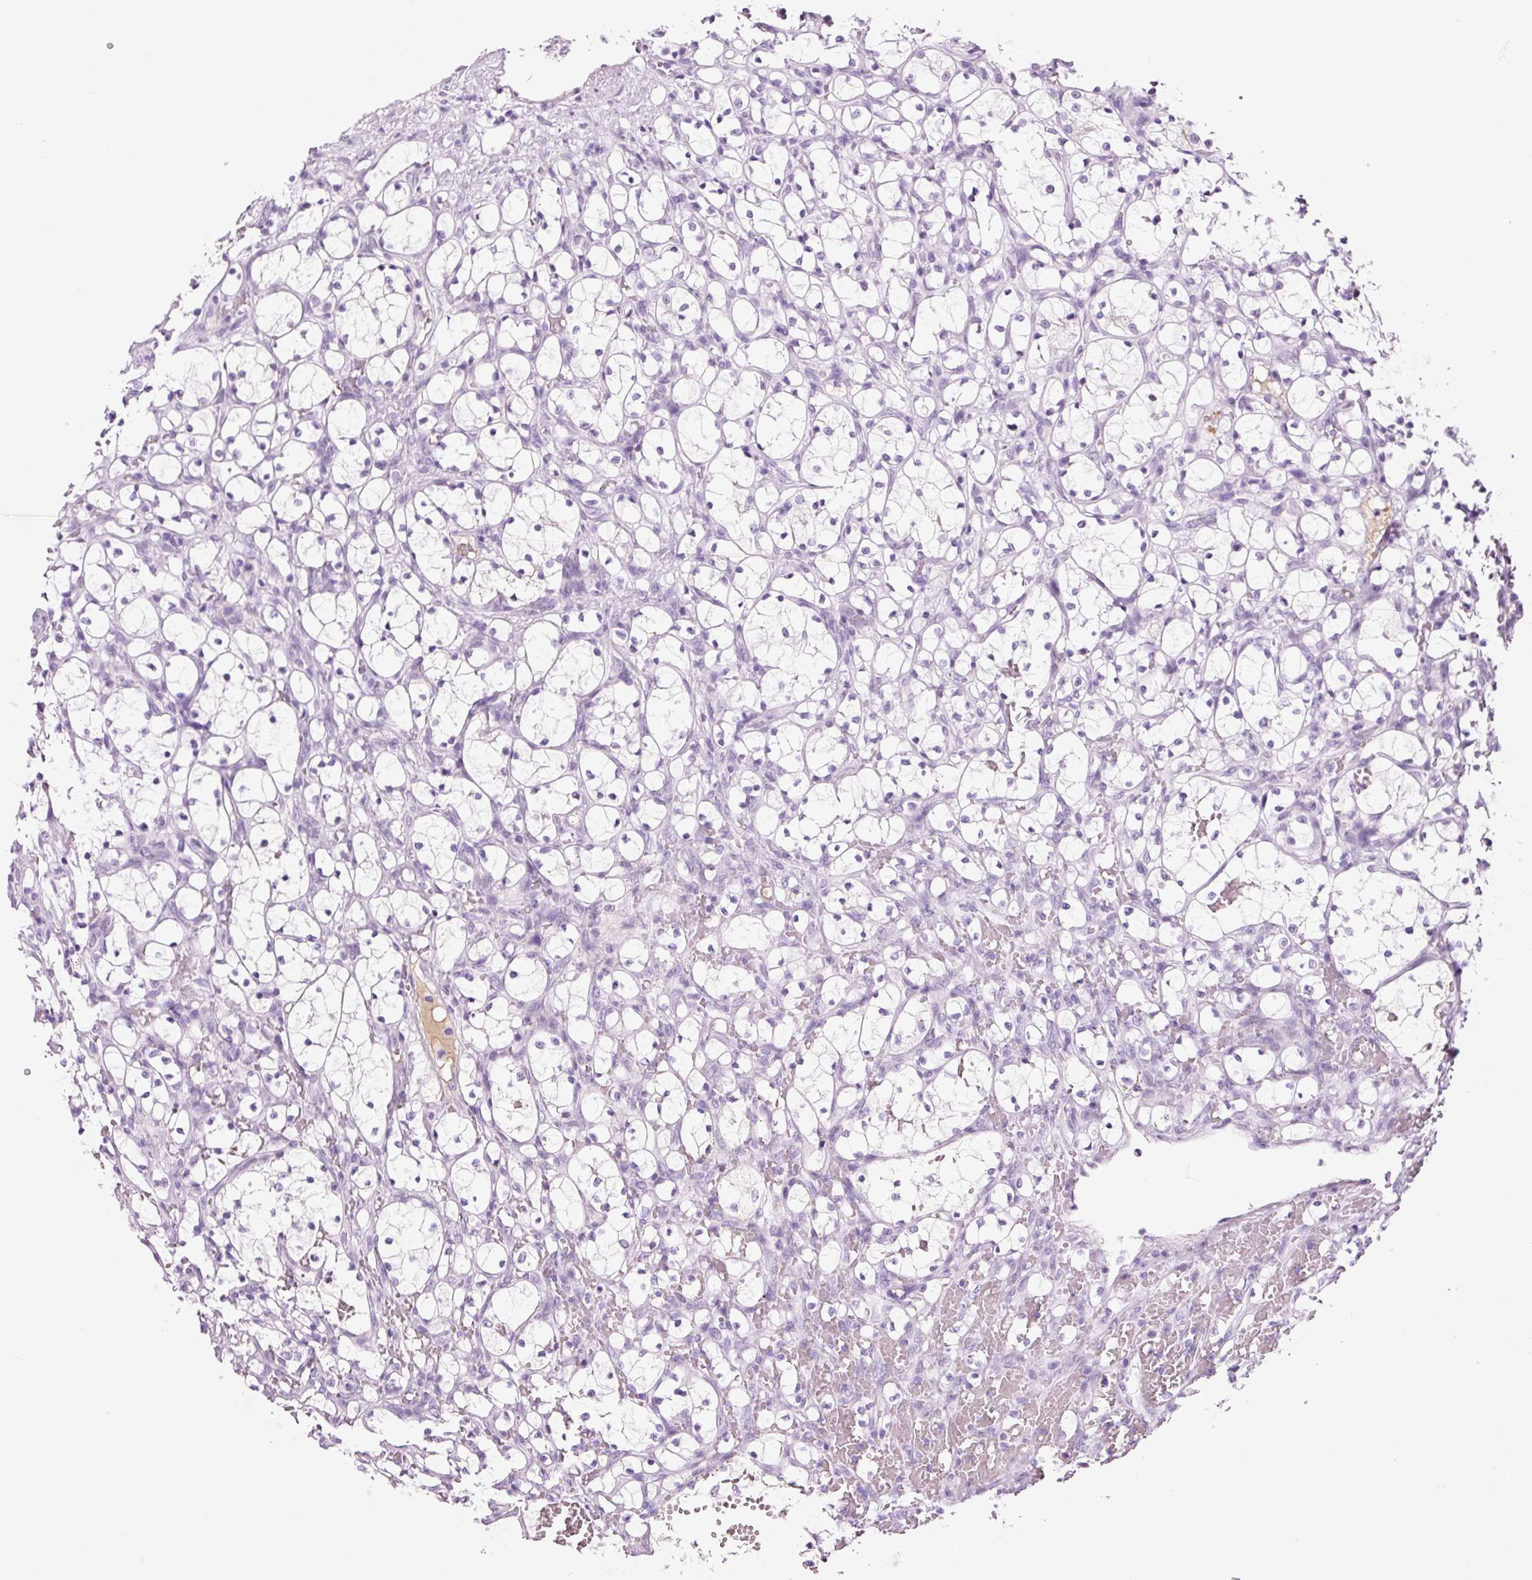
{"staining": {"intensity": "negative", "quantity": "none", "location": "none"}, "tissue": "renal cancer", "cell_type": "Tumor cells", "image_type": "cancer", "snomed": [{"axis": "morphology", "description": "Adenocarcinoma, NOS"}, {"axis": "topography", "description": "Kidney"}], "caption": "Immunohistochemical staining of human renal cancer (adenocarcinoma) shows no significant staining in tumor cells.", "gene": "KLF1", "patient": {"sex": "female", "age": 69}}